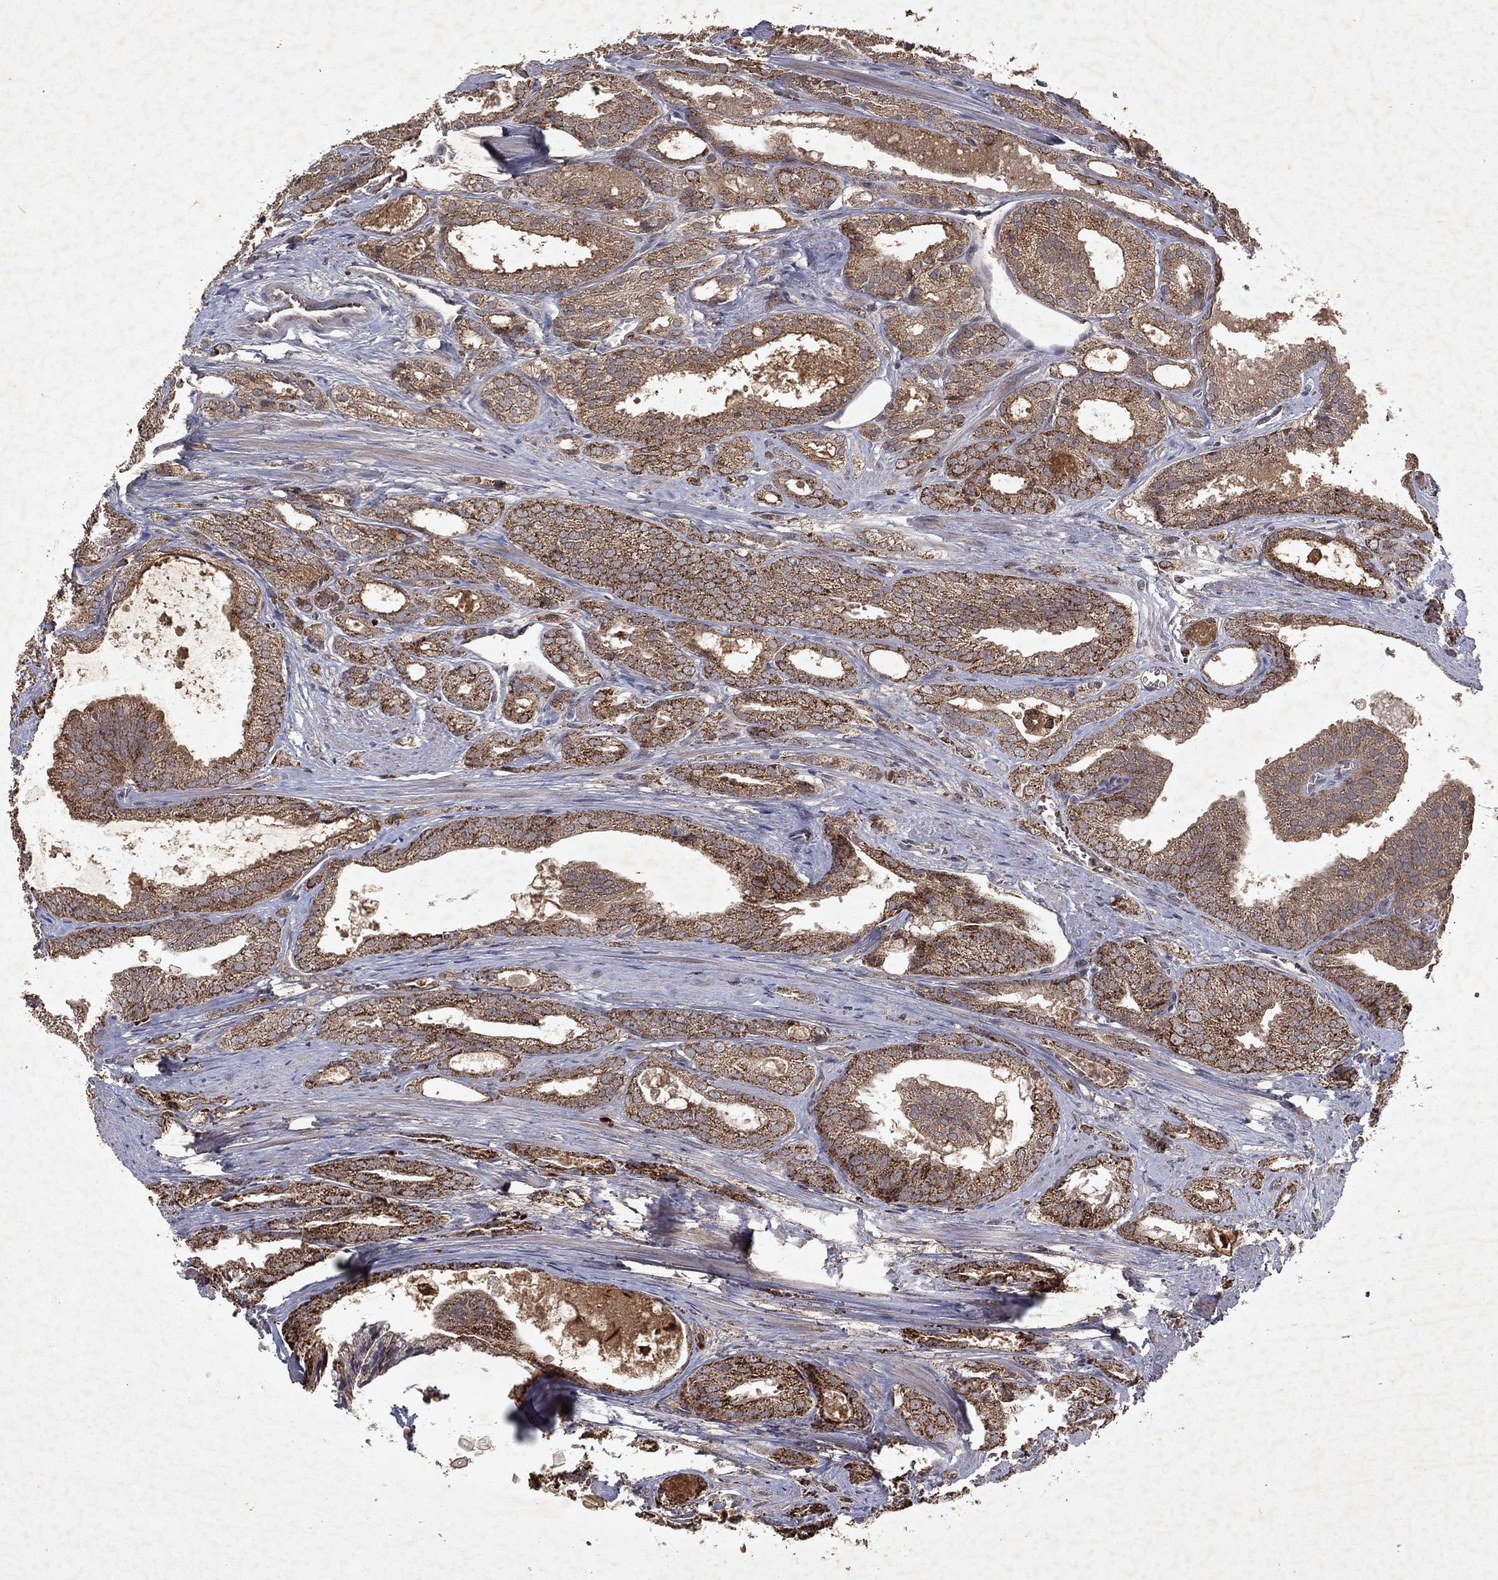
{"staining": {"intensity": "moderate", "quantity": ">75%", "location": "cytoplasmic/membranous"}, "tissue": "prostate cancer", "cell_type": "Tumor cells", "image_type": "cancer", "snomed": [{"axis": "morphology", "description": "Adenocarcinoma, NOS"}, {"axis": "morphology", "description": "Adenocarcinoma, High grade"}, {"axis": "topography", "description": "Prostate"}], "caption": "Protein expression analysis of human prostate cancer reveals moderate cytoplasmic/membranous staining in about >75% of tumor cells. The staining is performed using DAB brown chromogen to label protein expression. The nuclei are counter-stained blue using hematoxylin.", "gene": "PYROXD2", "patient": {"sex": "male", "age": 70}}